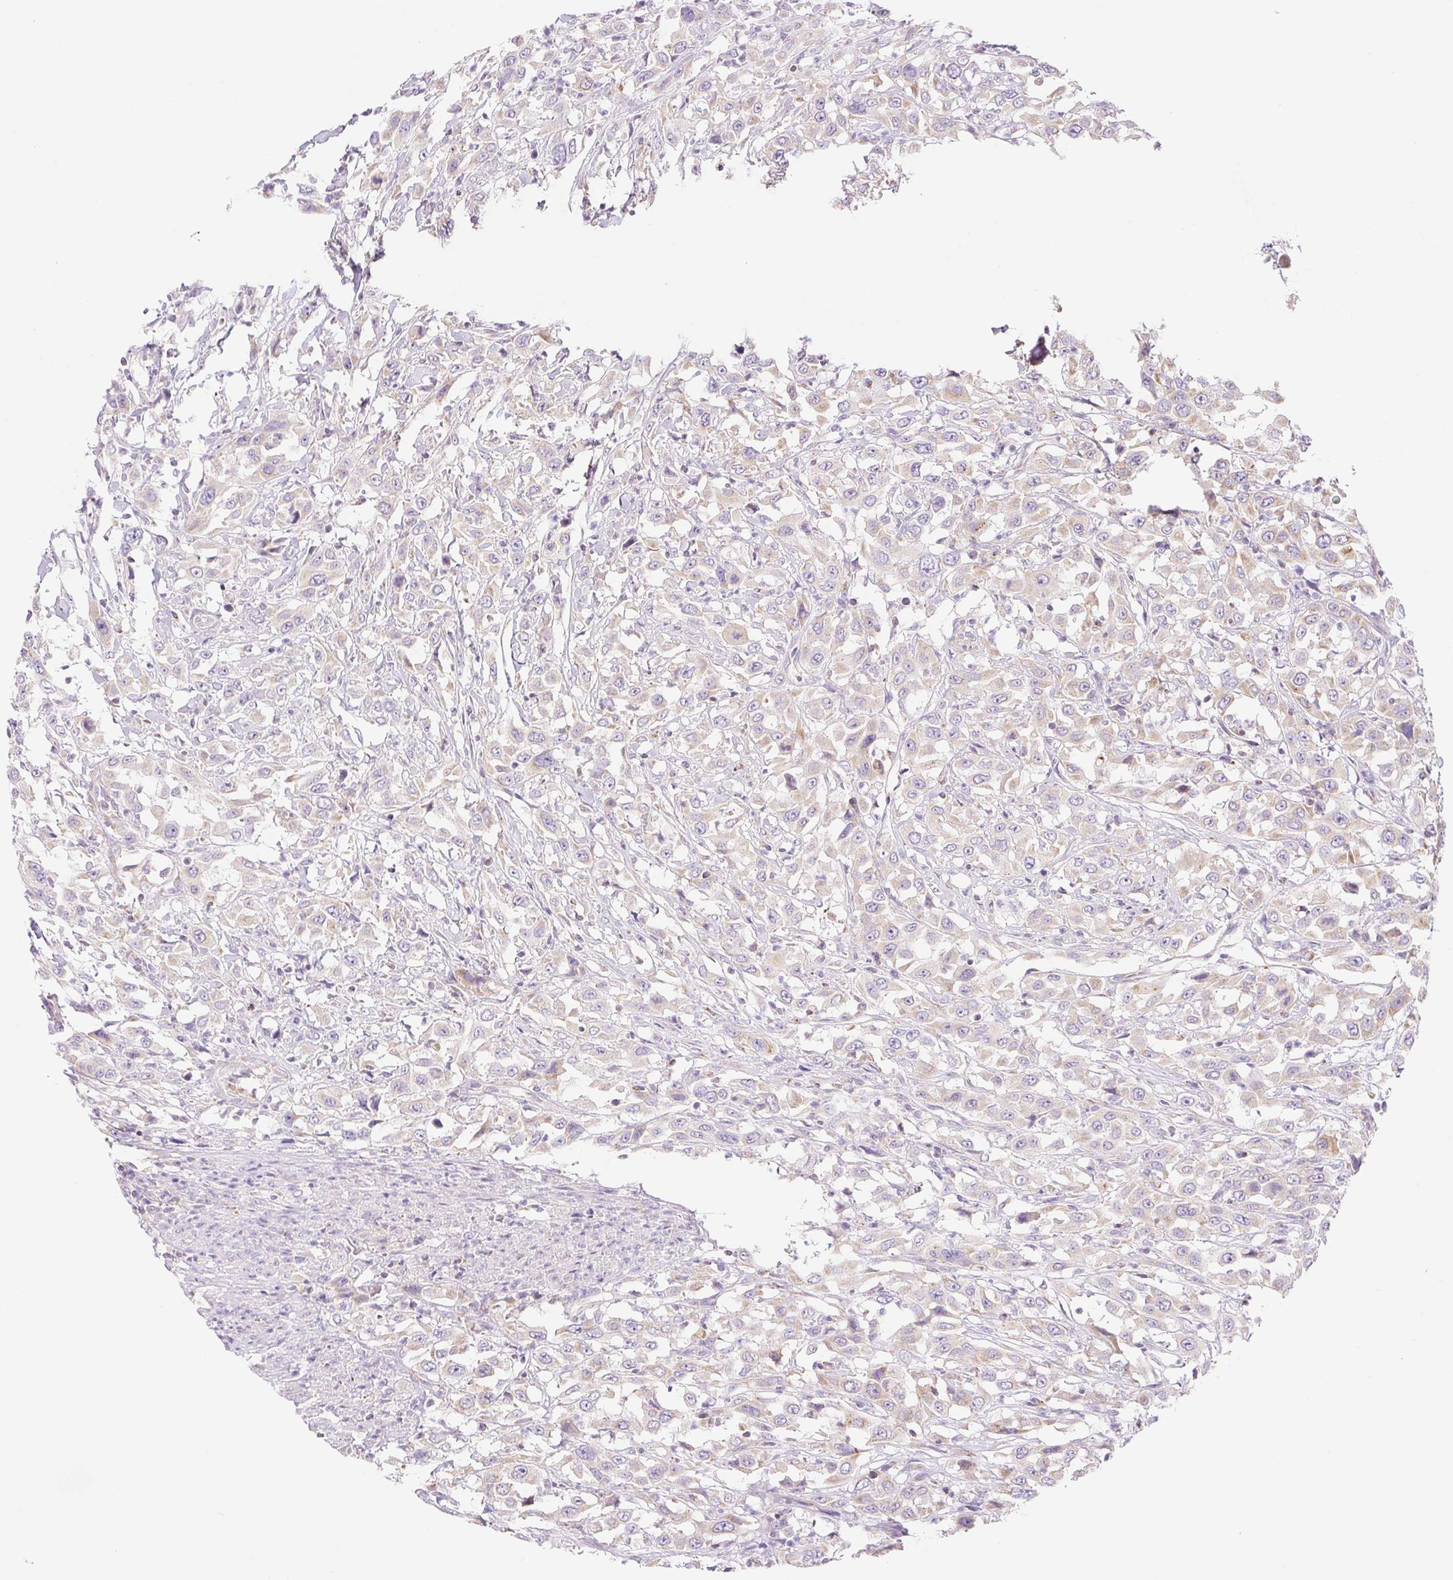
{"staining": {"intensity": "weak", "quantity": "25%-75%", "location": "cytoplasmic/membranous"}, "tissue": "urothelial cancer", "cell_type": "Tumor cells", "image_type": "cancer", "snomed": [{"axis": "morphology", "description": "Urothelial carcinoma, High grade"}, {"axis": "topography", "description": "Urinary bladder"}], "caption": "The immunohistochemical stain shows weak cytoplasmic/membranous staining in tumor cells of urothelial cancer tissue.", "gene": "FOCAD", "patient": {"sex": "male", "age": 61}}